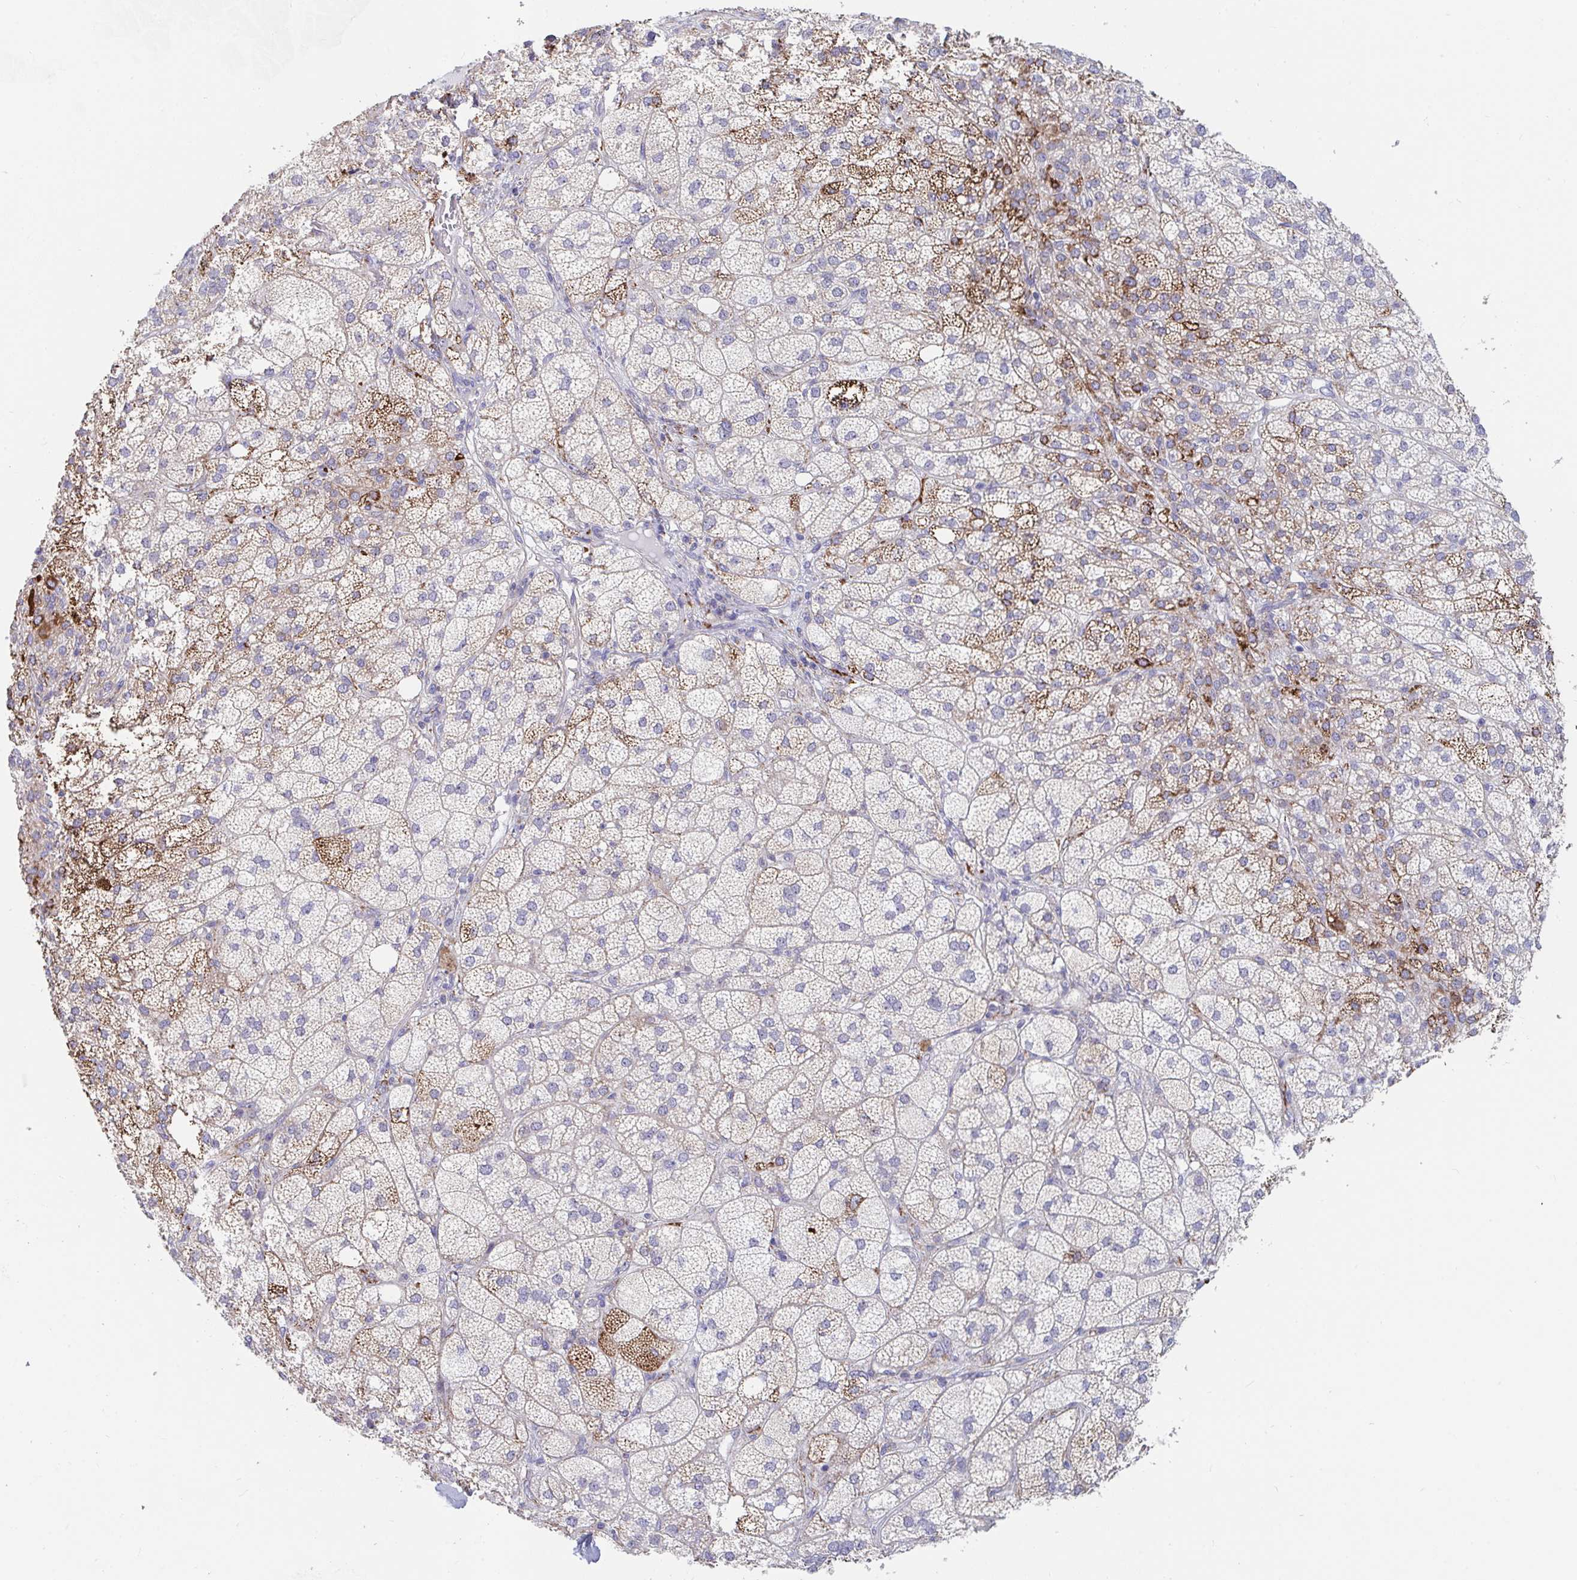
{"staining": {"intensity": "strong", "quantity": "25%-75%", "location": "cytoplasmic/membranous"}, "tissue": "adrenal gland", "cell_type": "Glandular cells", "image_type": "normal", "snomed": [{"axis": "morphology", "description": "Normal tissue, NOS"}, {"axis": "topography", "description": "Adrenal gland"}], "caption": "Glandular cells reveal strong cytoplasmic/membranous expression in about 25%-75% of cells in normal adrenal gland. (DAB (3,3'-diaminobenzidine) = brown stain, brightfield microscopy at high magnification).", "gene": "FAM156A", "patient": {"sex": "female", "age": 60}}